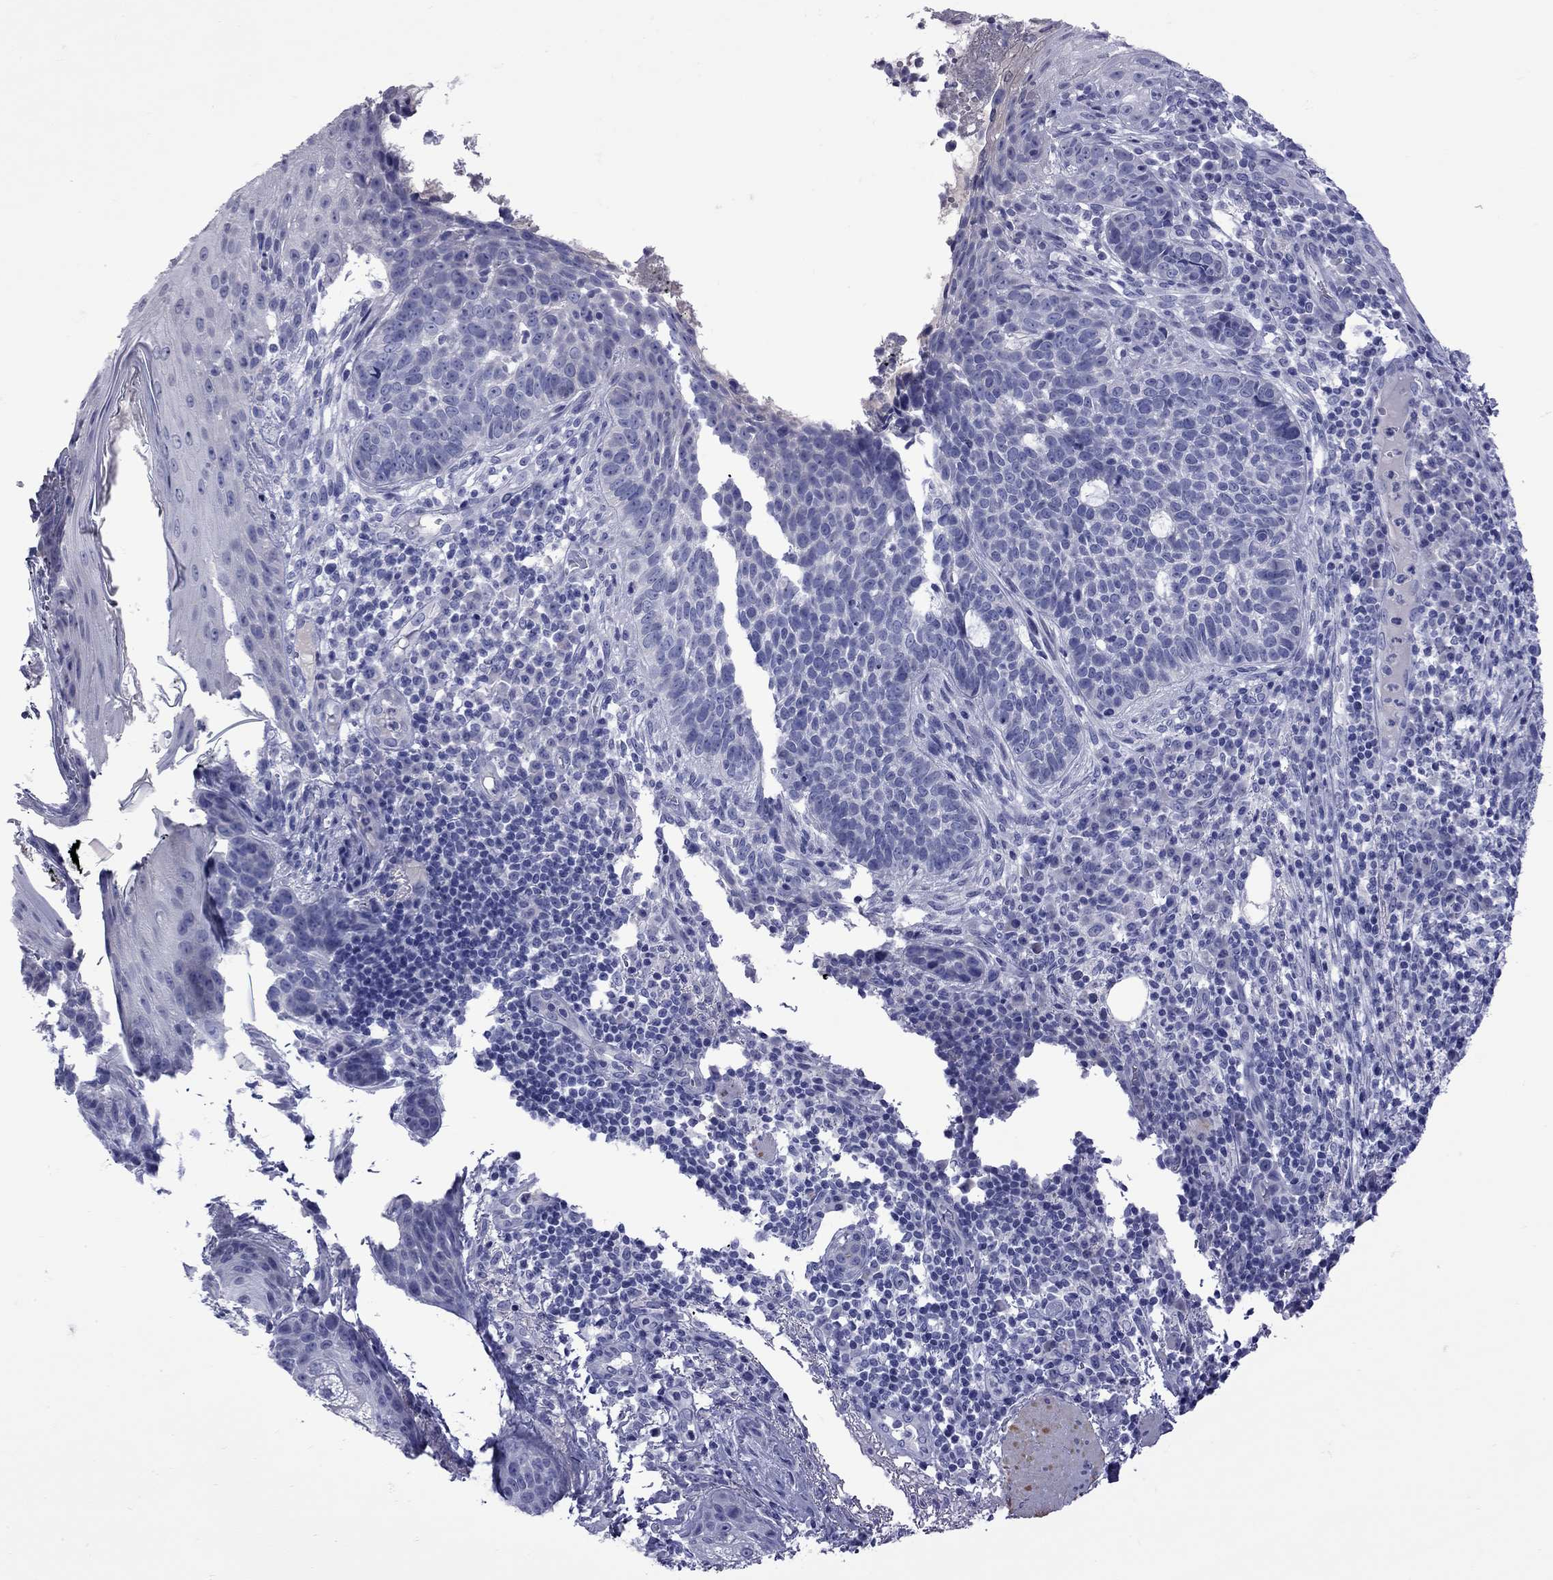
{"staining": {"intensity": "negative", "quantity": "none", "location": "none"}, "tissue": "skin cancer", "cell_type": "Tumor cells", "image_type": "cancer", "snomed": [{"axis": "morphology", "description": "Basal cell carcinoma"}, {"axis": "topography", "description": "Skin"}], "caption": "DAB (3,3'-diaminobenzidine) immunohistochemical staining of basal cell carcinoma (skin) shows no significant positivity in tumor cells.", "gene": "EPPIN", "patient": {"sex": "female", "age": 69}}